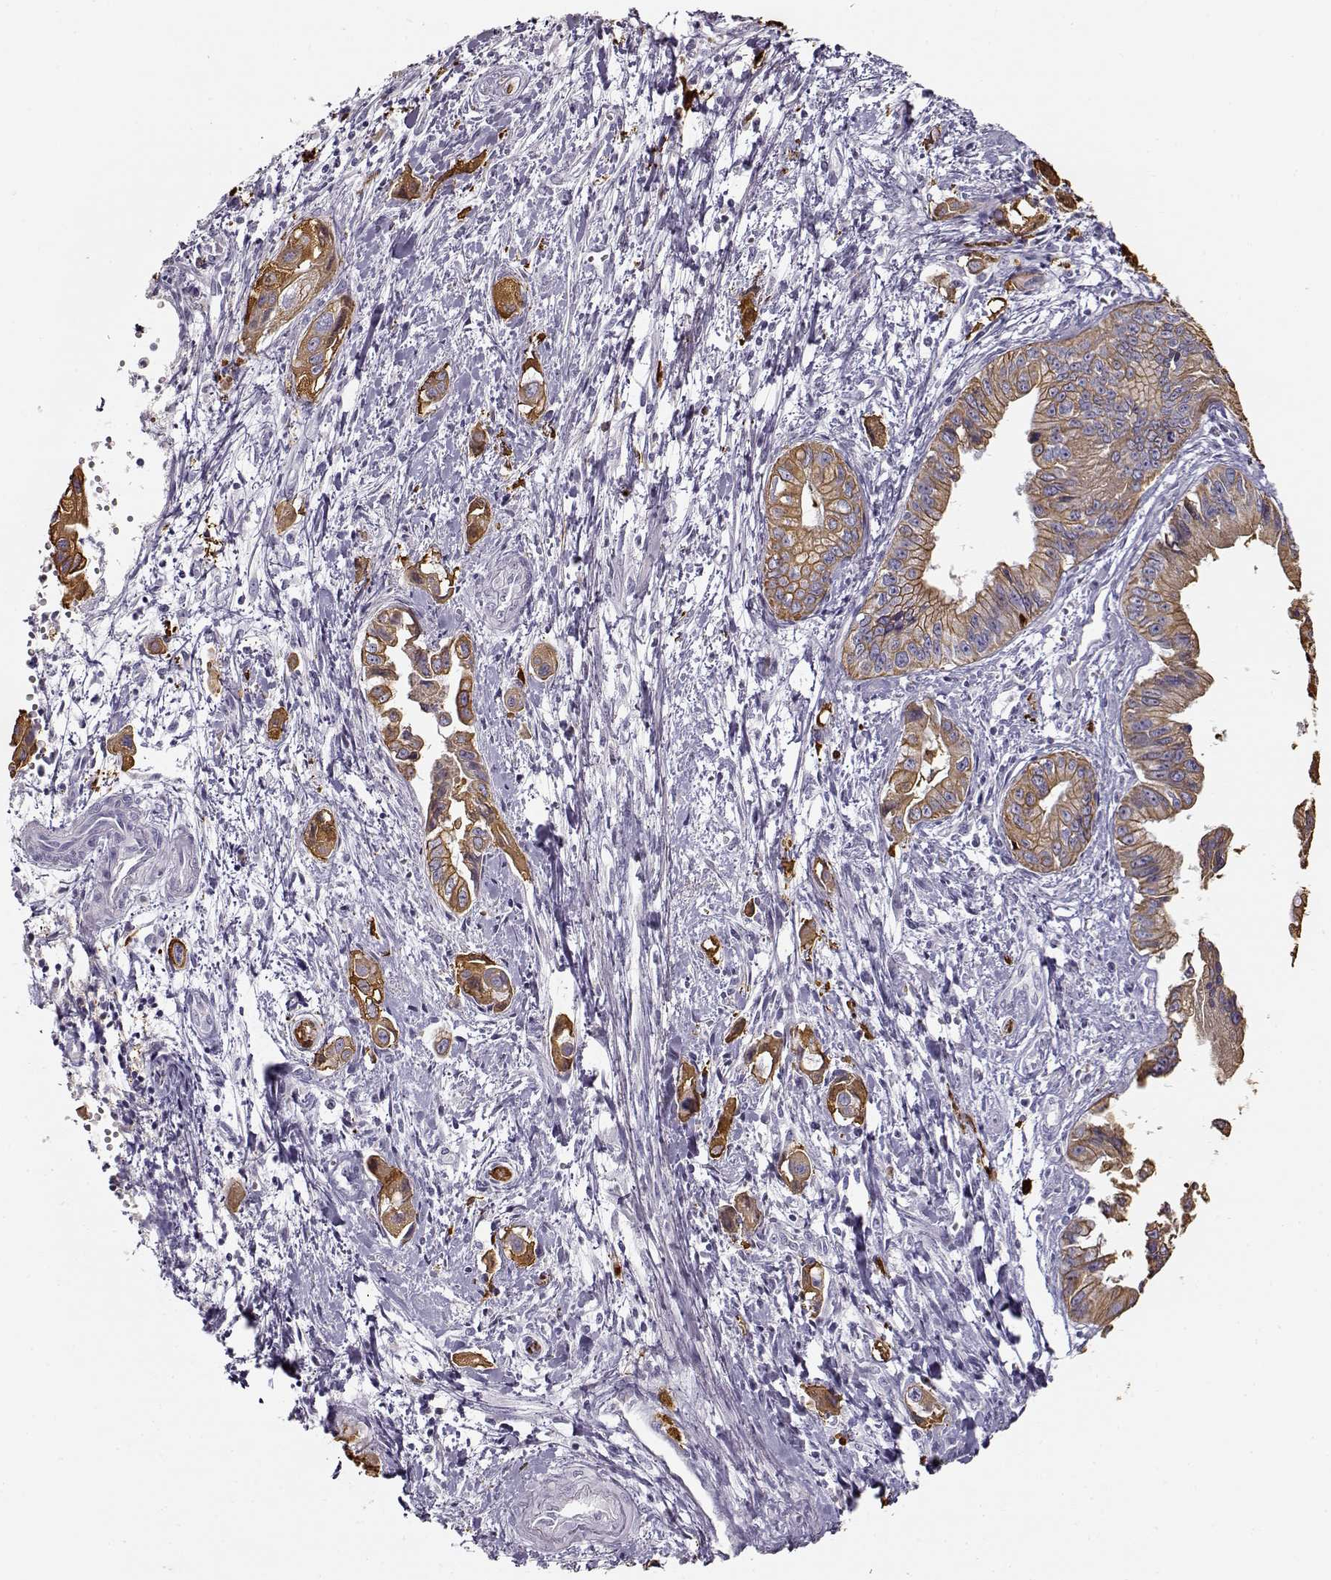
{"staining": {"intensity": "moderate", "quantity": ">75%", "location": "cytoplasmic/membranous"}, "tissue": "pancreatic cancer", "cell_type": "Tumor cells", "image_type": "cancer", "snomed": [{"axis": "morphology", "description": "Adenocarcinoma, NOS"}, {"axis": "topography", "description": "Pancreas"}], "caption": "Approximately >75% of tumor cells in human pancreatic cancer (adenocarcinoma) demonstrate moderate cytoplasmic/membranous protein expression as visualized by brown immunohistochemical staining.", "gene": "S100B", "patient": {"sex": "male", "age": 60}}